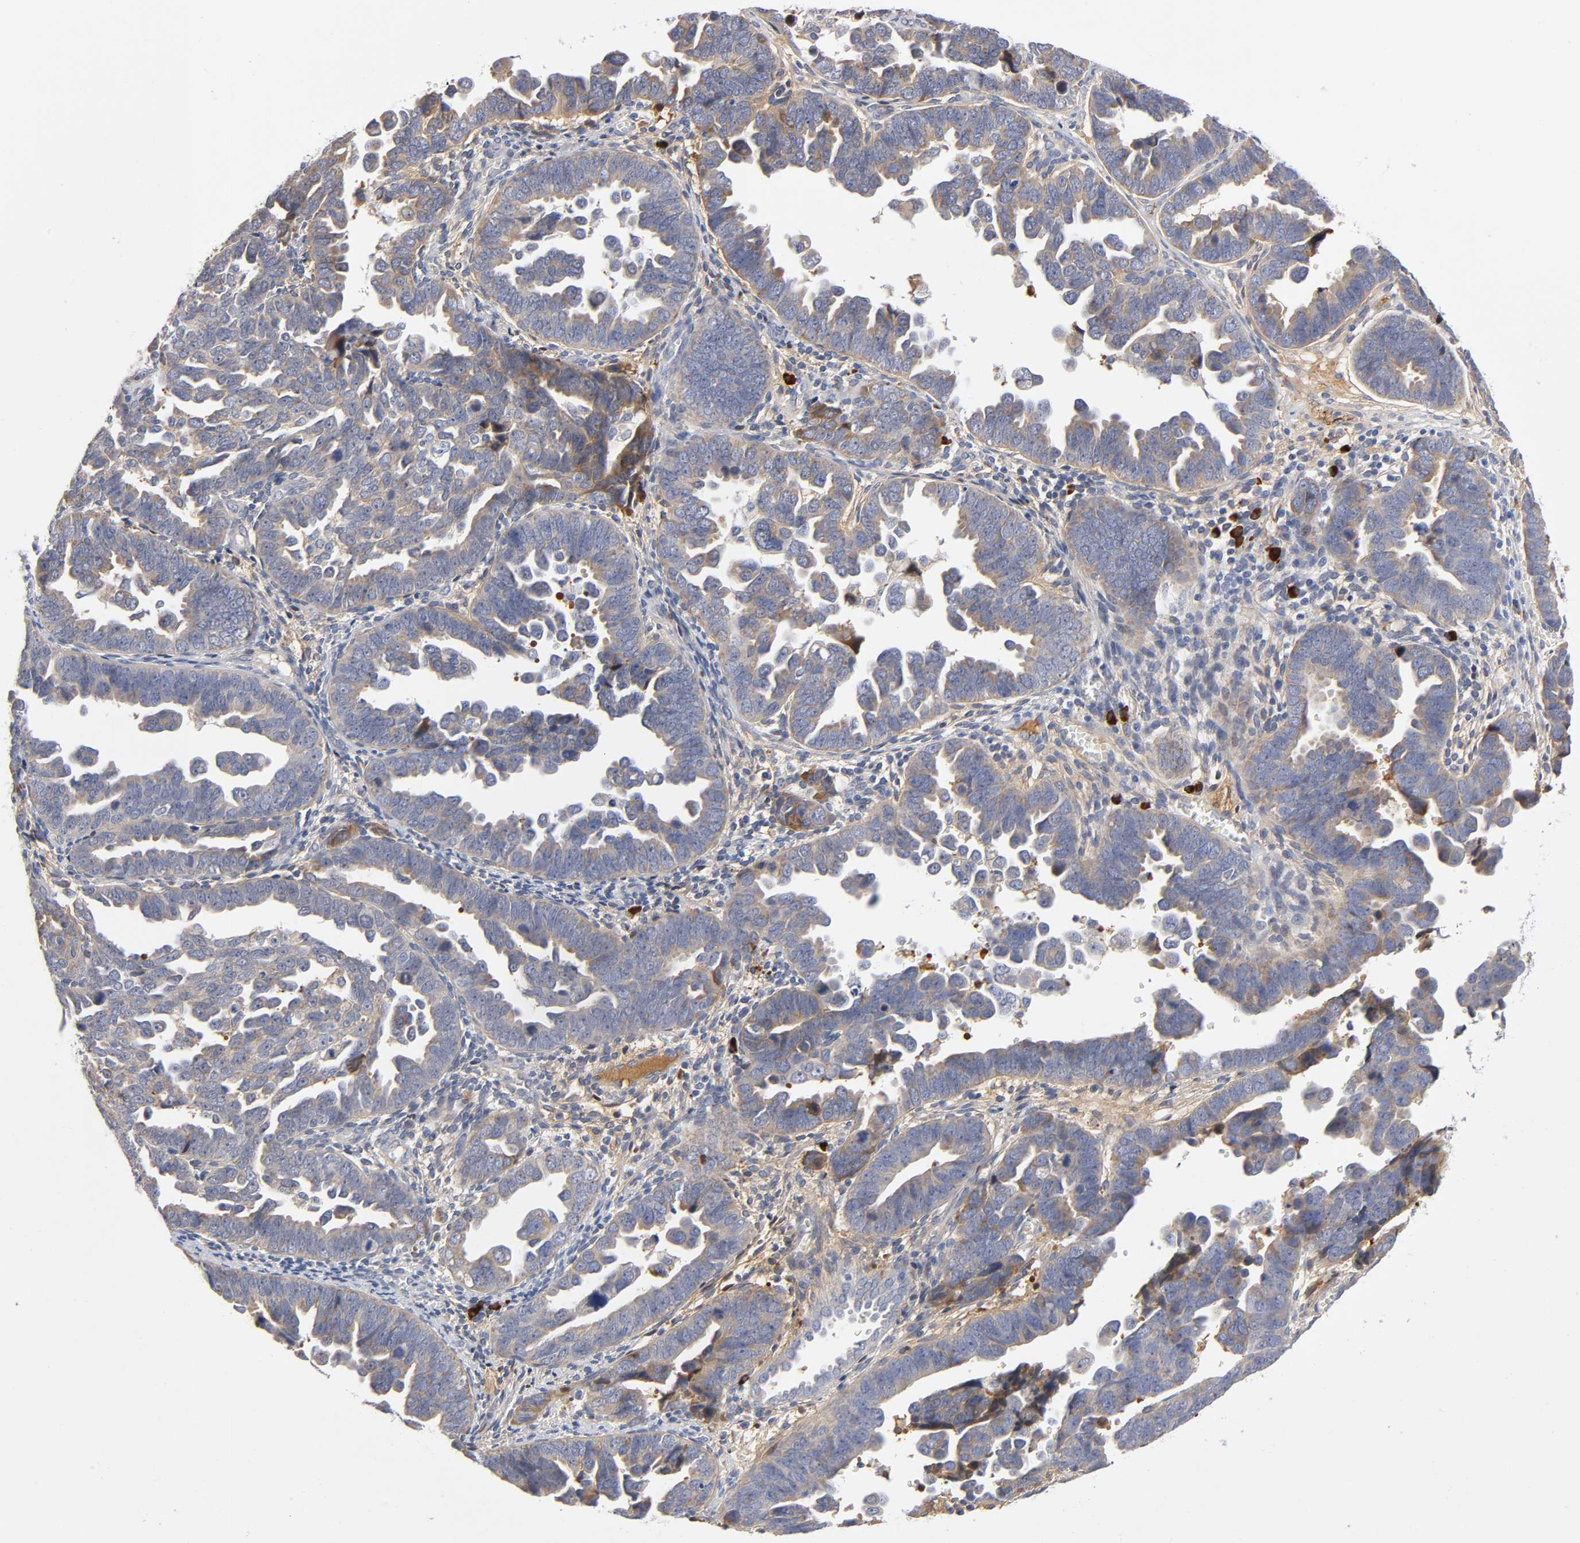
{"staining": {"intensity": "weak", "quantity": ">75%", "location": "cytoplasmic/membranous"}, "tissue": "endometrial cancer", "cell_type": "Tumor cells", "image_type": "cancer", "snomed": [{"axis": "morphology", "description": "Adenocarcinoma, NOS"}, {"axis": "topography", "description": "Endometrium"}], "caption": "The immunohistochemical stain highlights weak cytoplasmic/membranous expression in tumor cells of endometrial cancer tissue.", "gene": "NOVA1", "patient": {"sex": "female", "age": 75}}